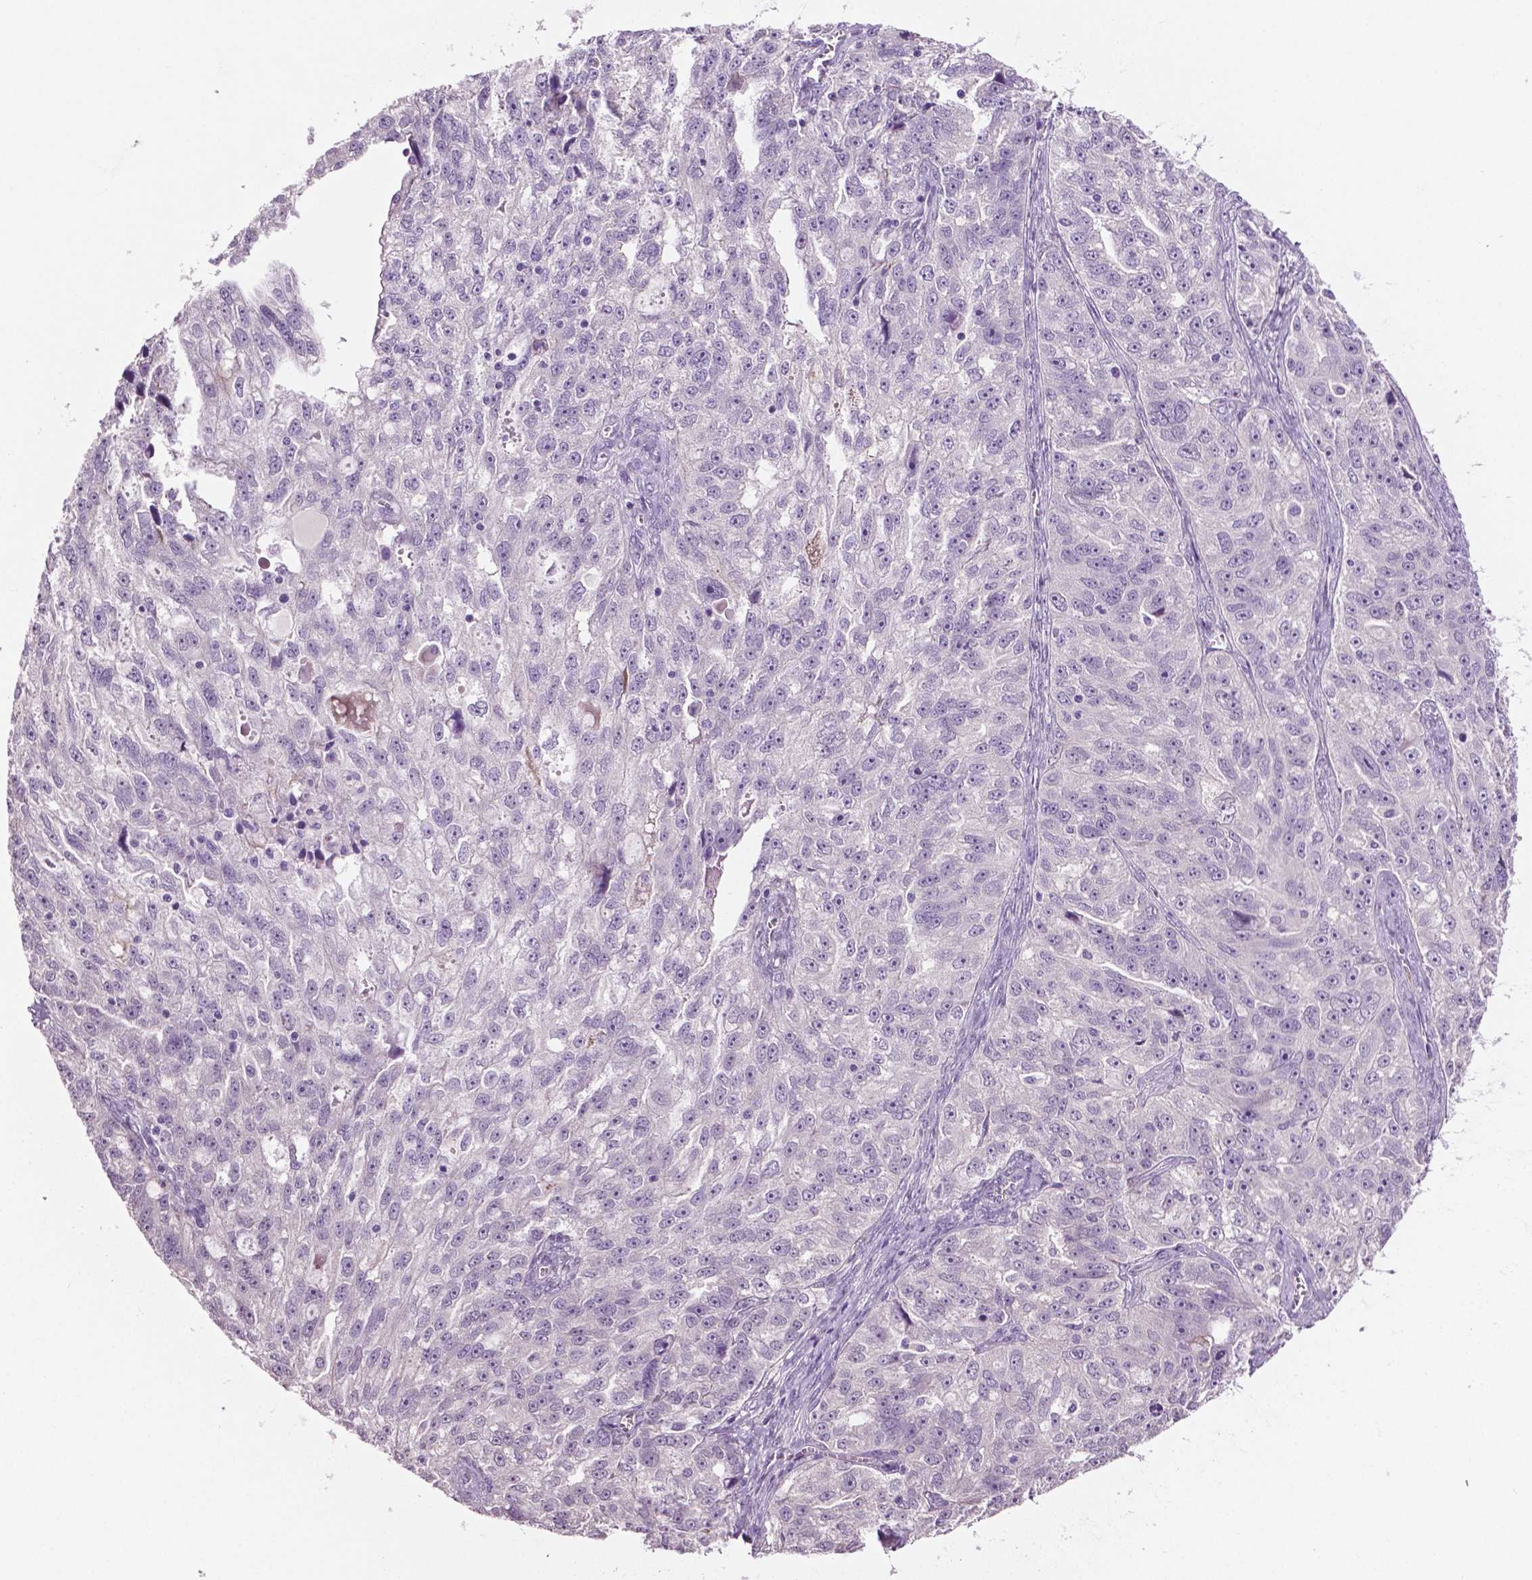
{"staining": {"intensity": "negative", "quantity": "none", "location": "none"}, "tissue": "ovarian cancer", "cell_type": "Tumor cells", "image_type": "cancer", "snomed": [{"axis": "morphology", "description": "Cystadenocarcinoma, serous, NOS"}, {"axis": "topography", "description": "Ovary"}], "caption": "Image shows no significant protein positivity in tumor cells of serous cystadenocarcinoma (ovarian).", "gene": "PTPN5", "patient": {"sex": "female", "age": 51}}